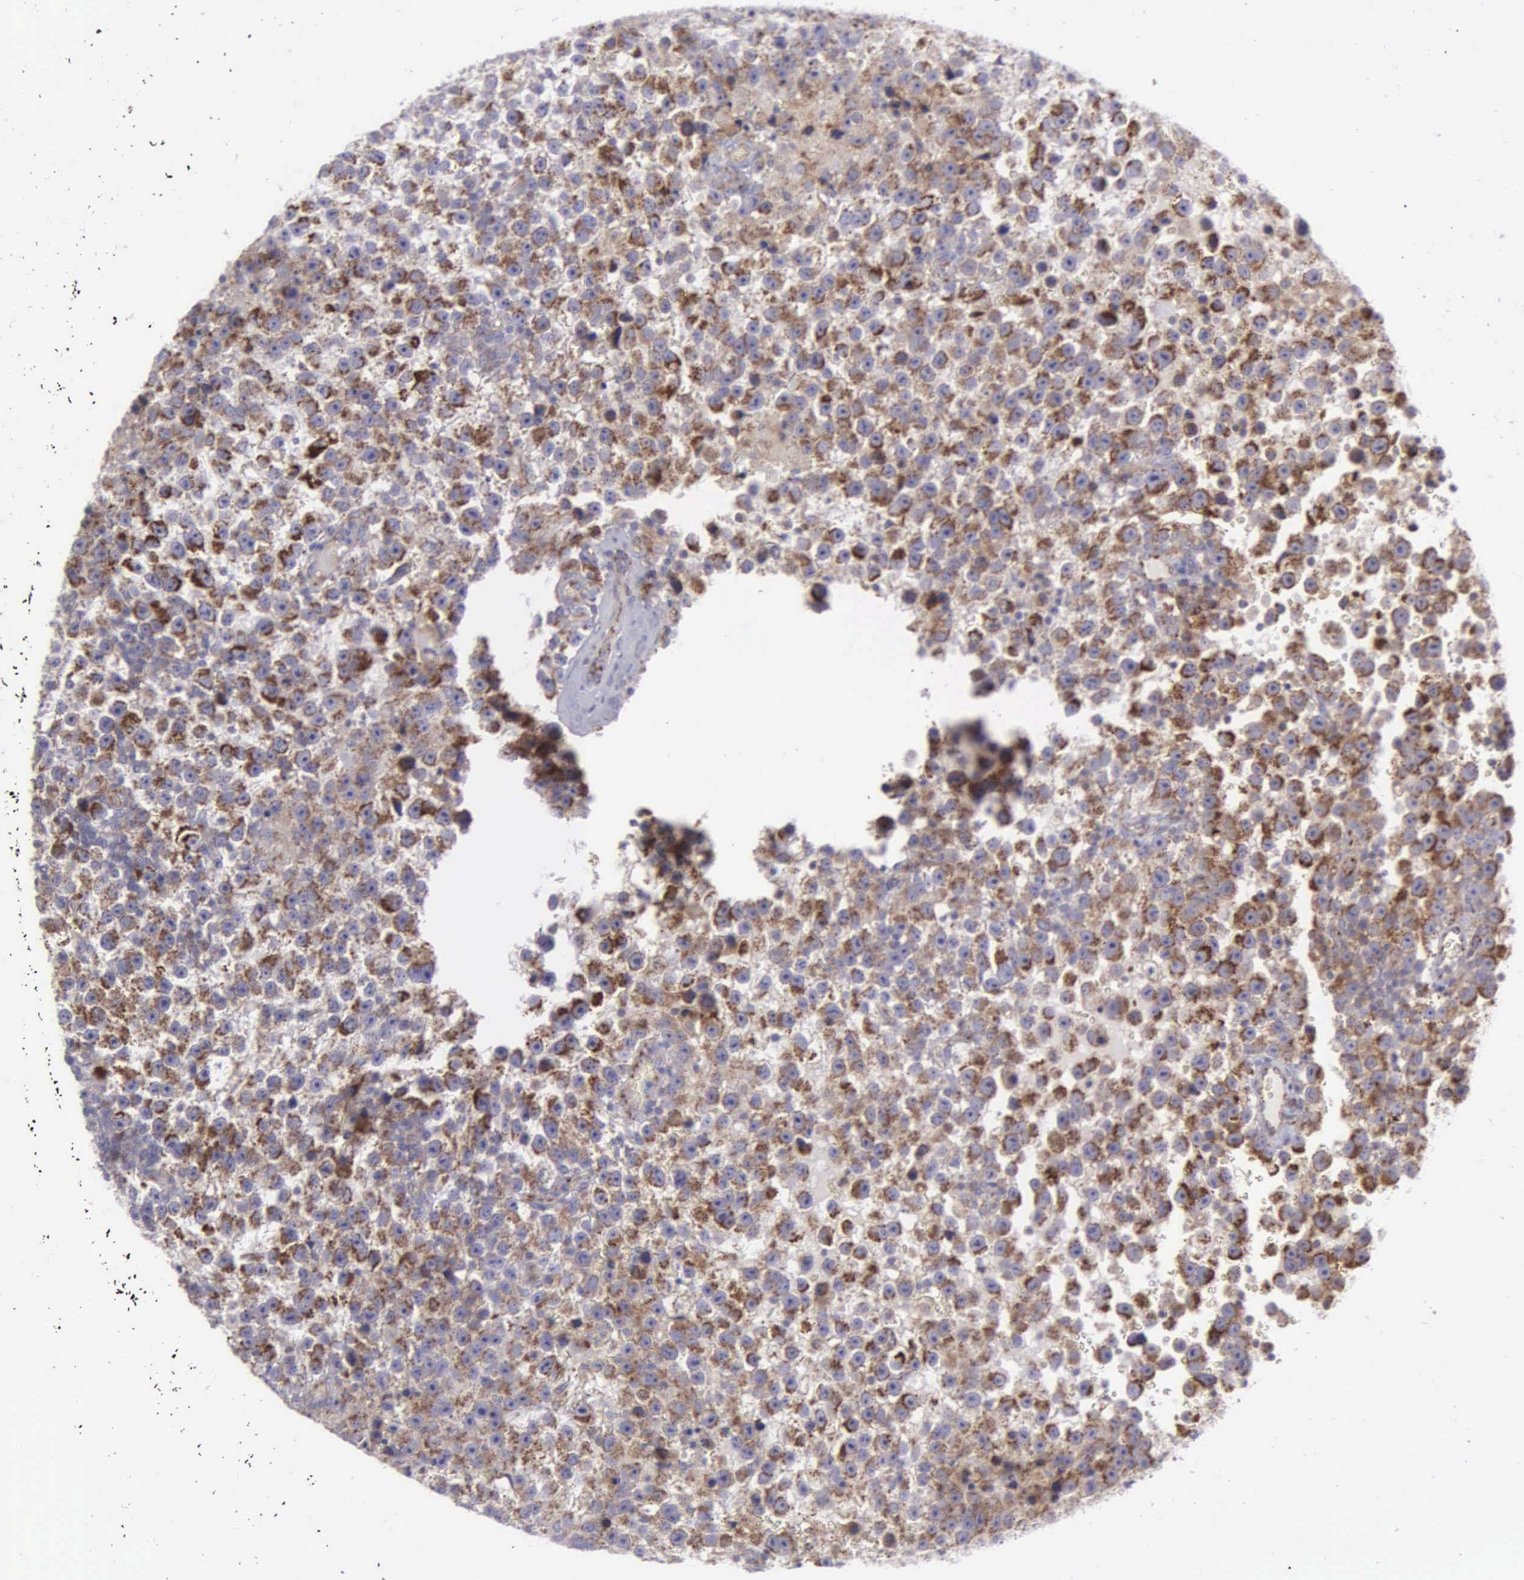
{"staining": {"intensity": "moderate", "quantity": ">75%", "location": "cytoplasmic/membranous"}, "tissue": "testis cancer", "cell_type": "Tumor cells", "image_type": "cancer", "snomed": [{"axis": "morphology", "description": "Seminoma, NOS"}, {"axis": "topography", "description": "Testis"}], "caption": "Human testis cancer (seminoma) stained with a brown dye reveals moderate cytoplasmic/membranous positive staining in approximately >75% of tumor cells.", "gene": "SYNJ2BP", "patient": {"sex": "male", "age": 33}}